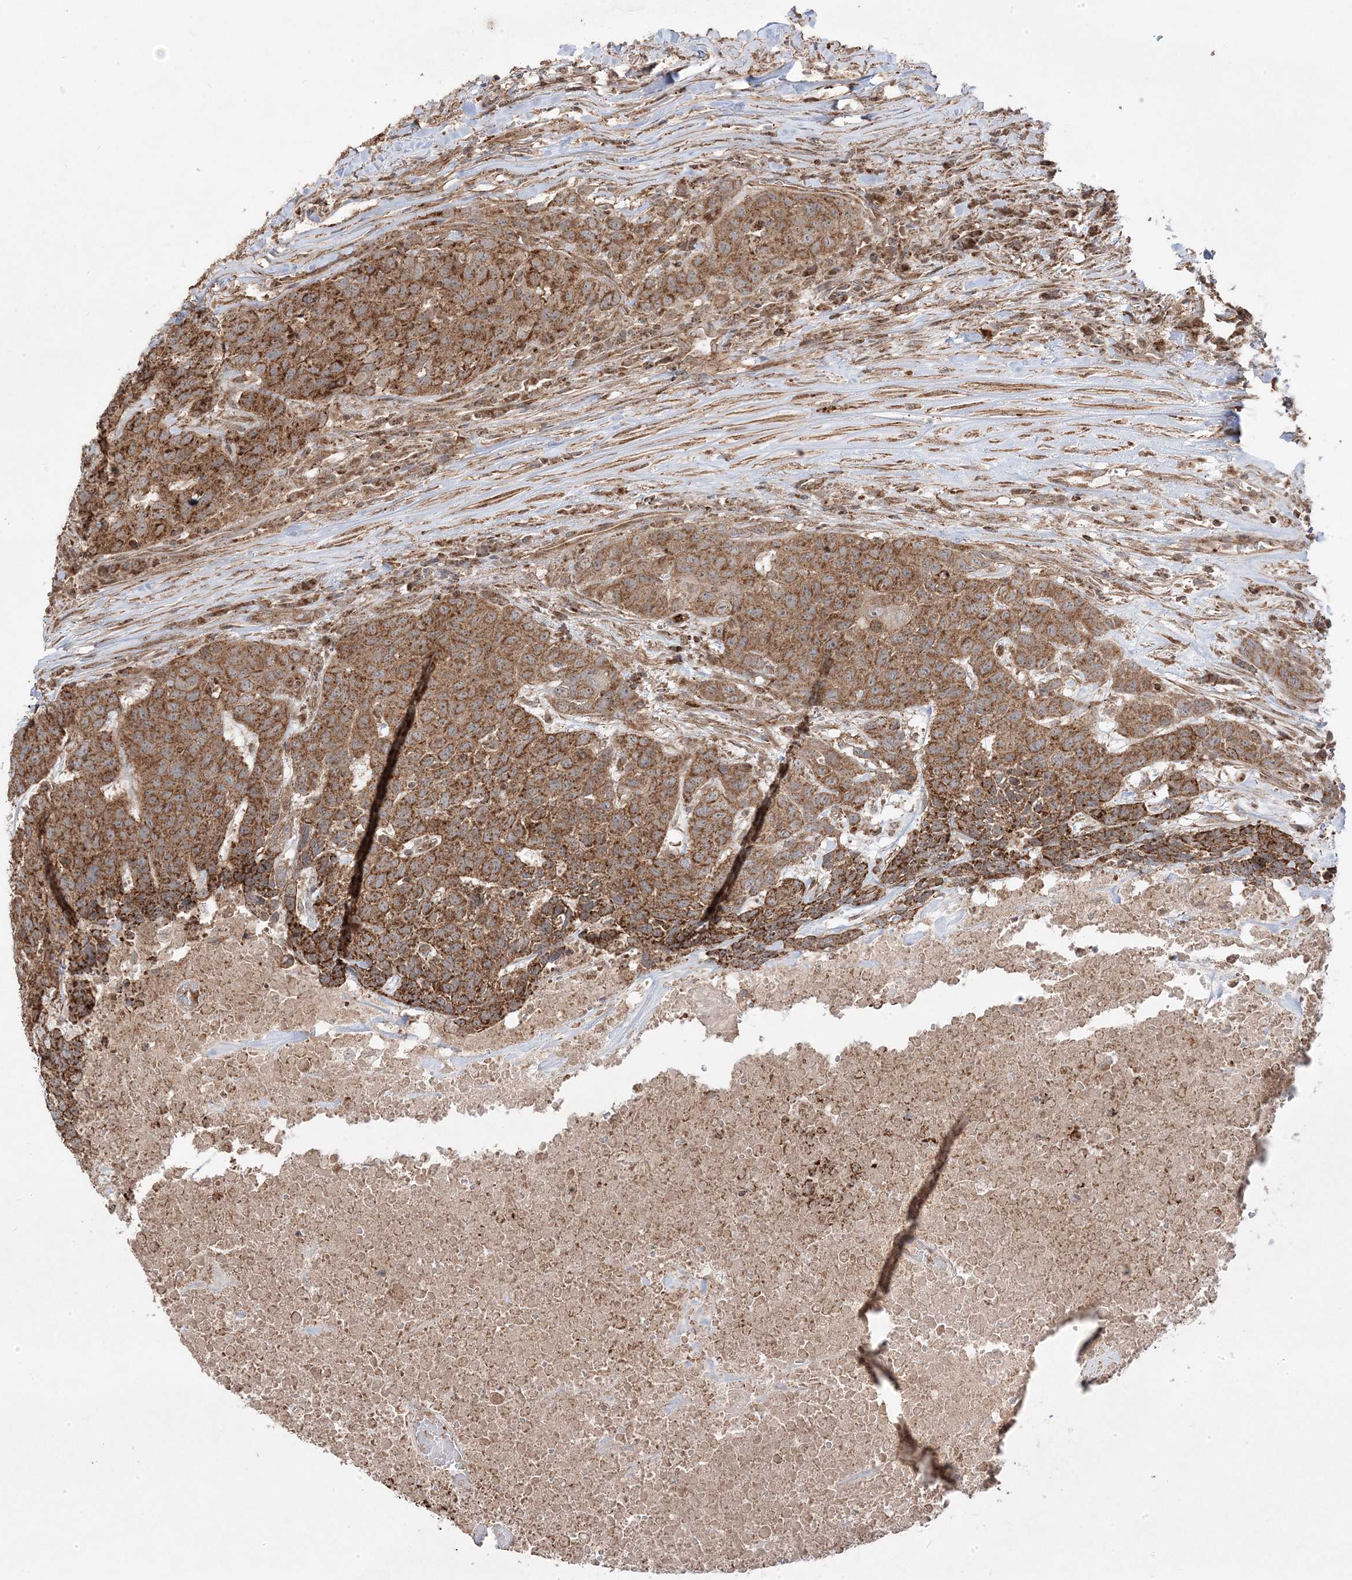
{"staining": {"intensity": "moderate", "quantity": ">75%", "location": "cytoplasmic/membranous"}, "tissue": "head and neck cancer", "cell_type": "Tumor cells", "image_type": "cancer", "snomed": [{"axis": "morphology", "description": "Squamous cell carcinoma, NOS"}, {"axis": "topography", "description": "Head-Neck"}], "caption": "IHC of human squamous cell carcinoma (head and neck) reveals medium levels of moderate cytoplasmic/membranous staining in approximately >75% of tumor cells.", "gene": "CLUAP1", "patient": {"sex": "male", "age": 66}}